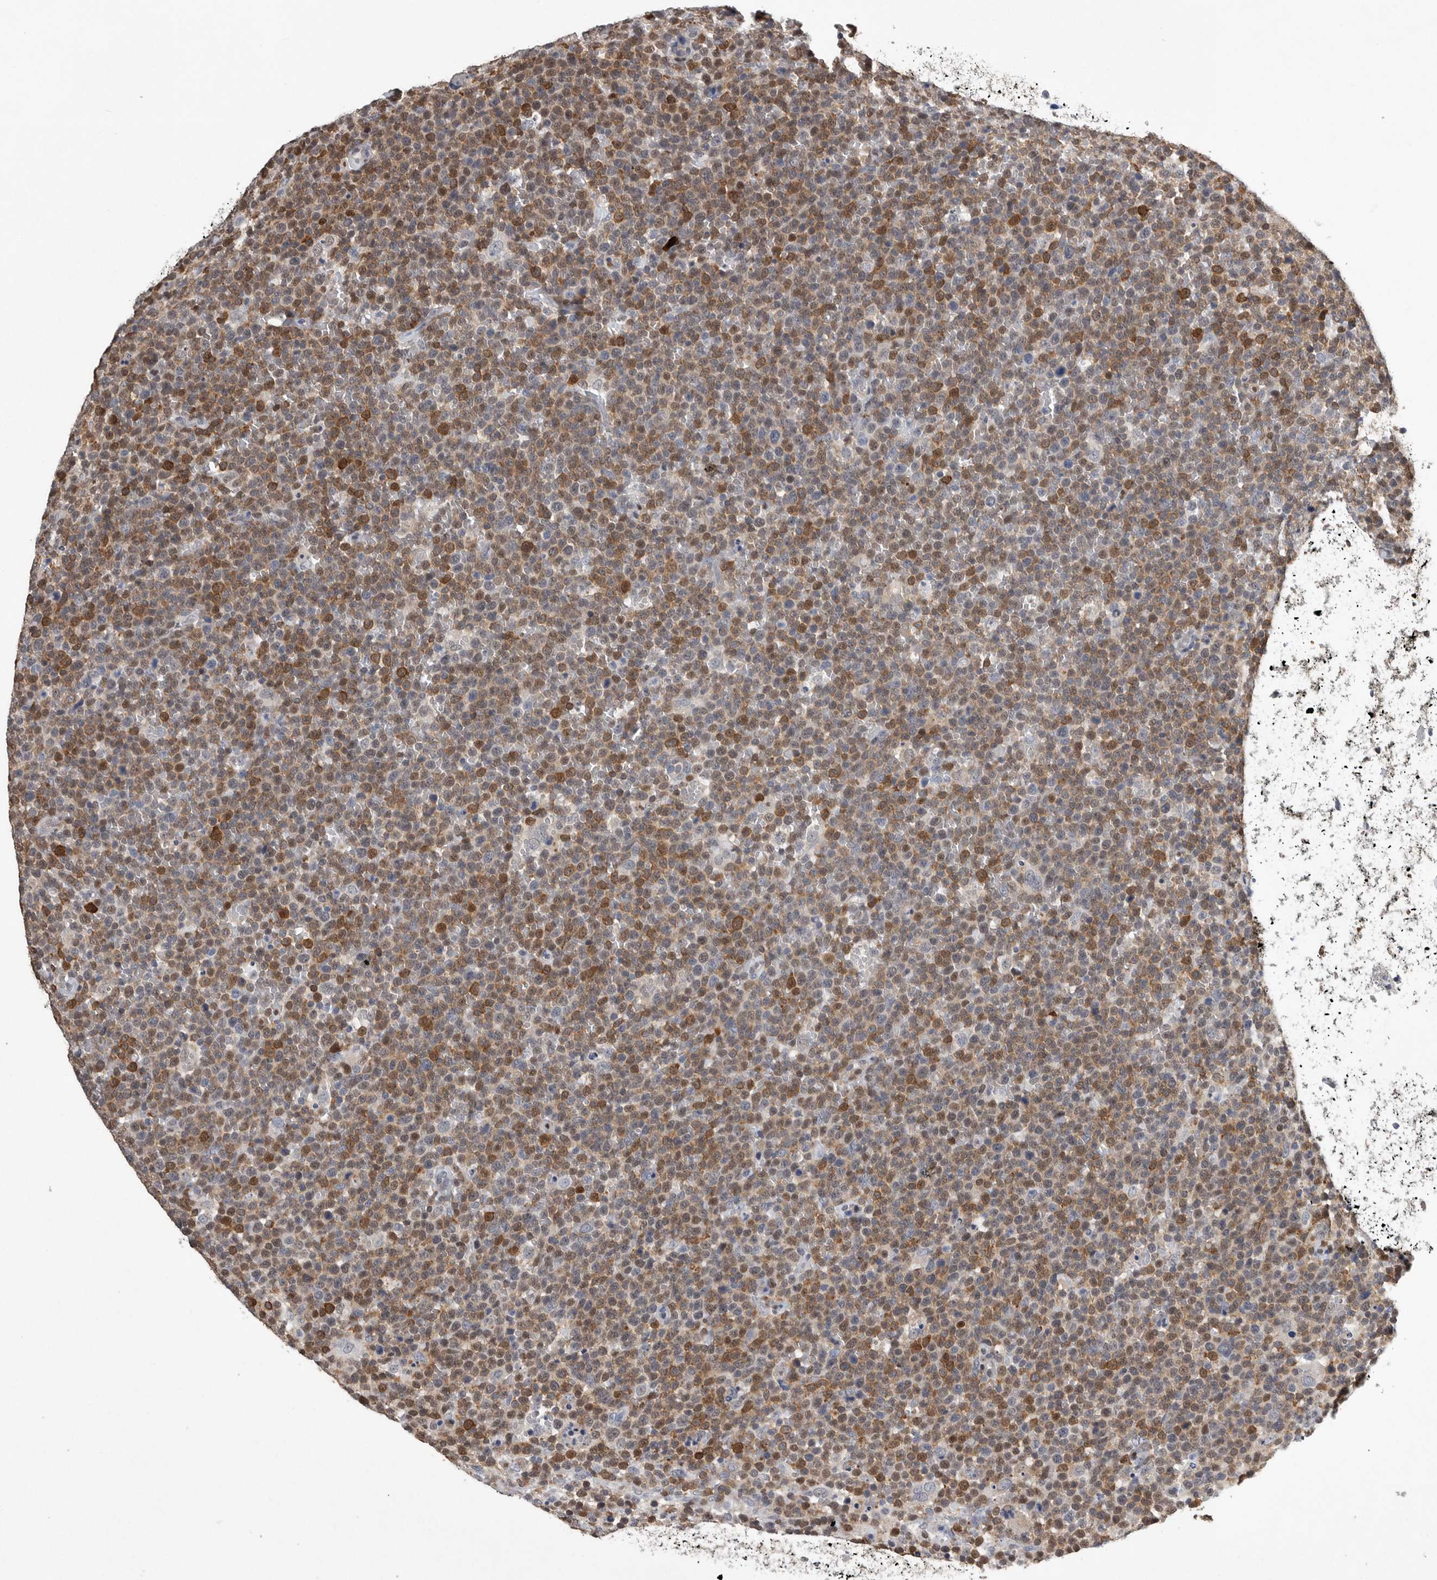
{"staining": {"intensity": "moderate", "quantity": "25%-75%", "location": "cytoplasmic/membranous"}, "tissue": "lymphoma", "cell_type": "Tumor cells", "image_type": "cancer", "snomed": [{"axis": "morphology", "description": "Malignant lymphoma, non-Hodgkin's type, High grade"}, {"axis": "topography", "description": "Lymph node"}], "caption": "The image exhibits staining of high-grade malignant lymphoma, non-Hodgkin's type, revealing moderate cytoplasmic/membranous protein staining (brown color) within tumor cells.", "gene": "PDCD4", "patient": {"sex": "male", "age": 61}}